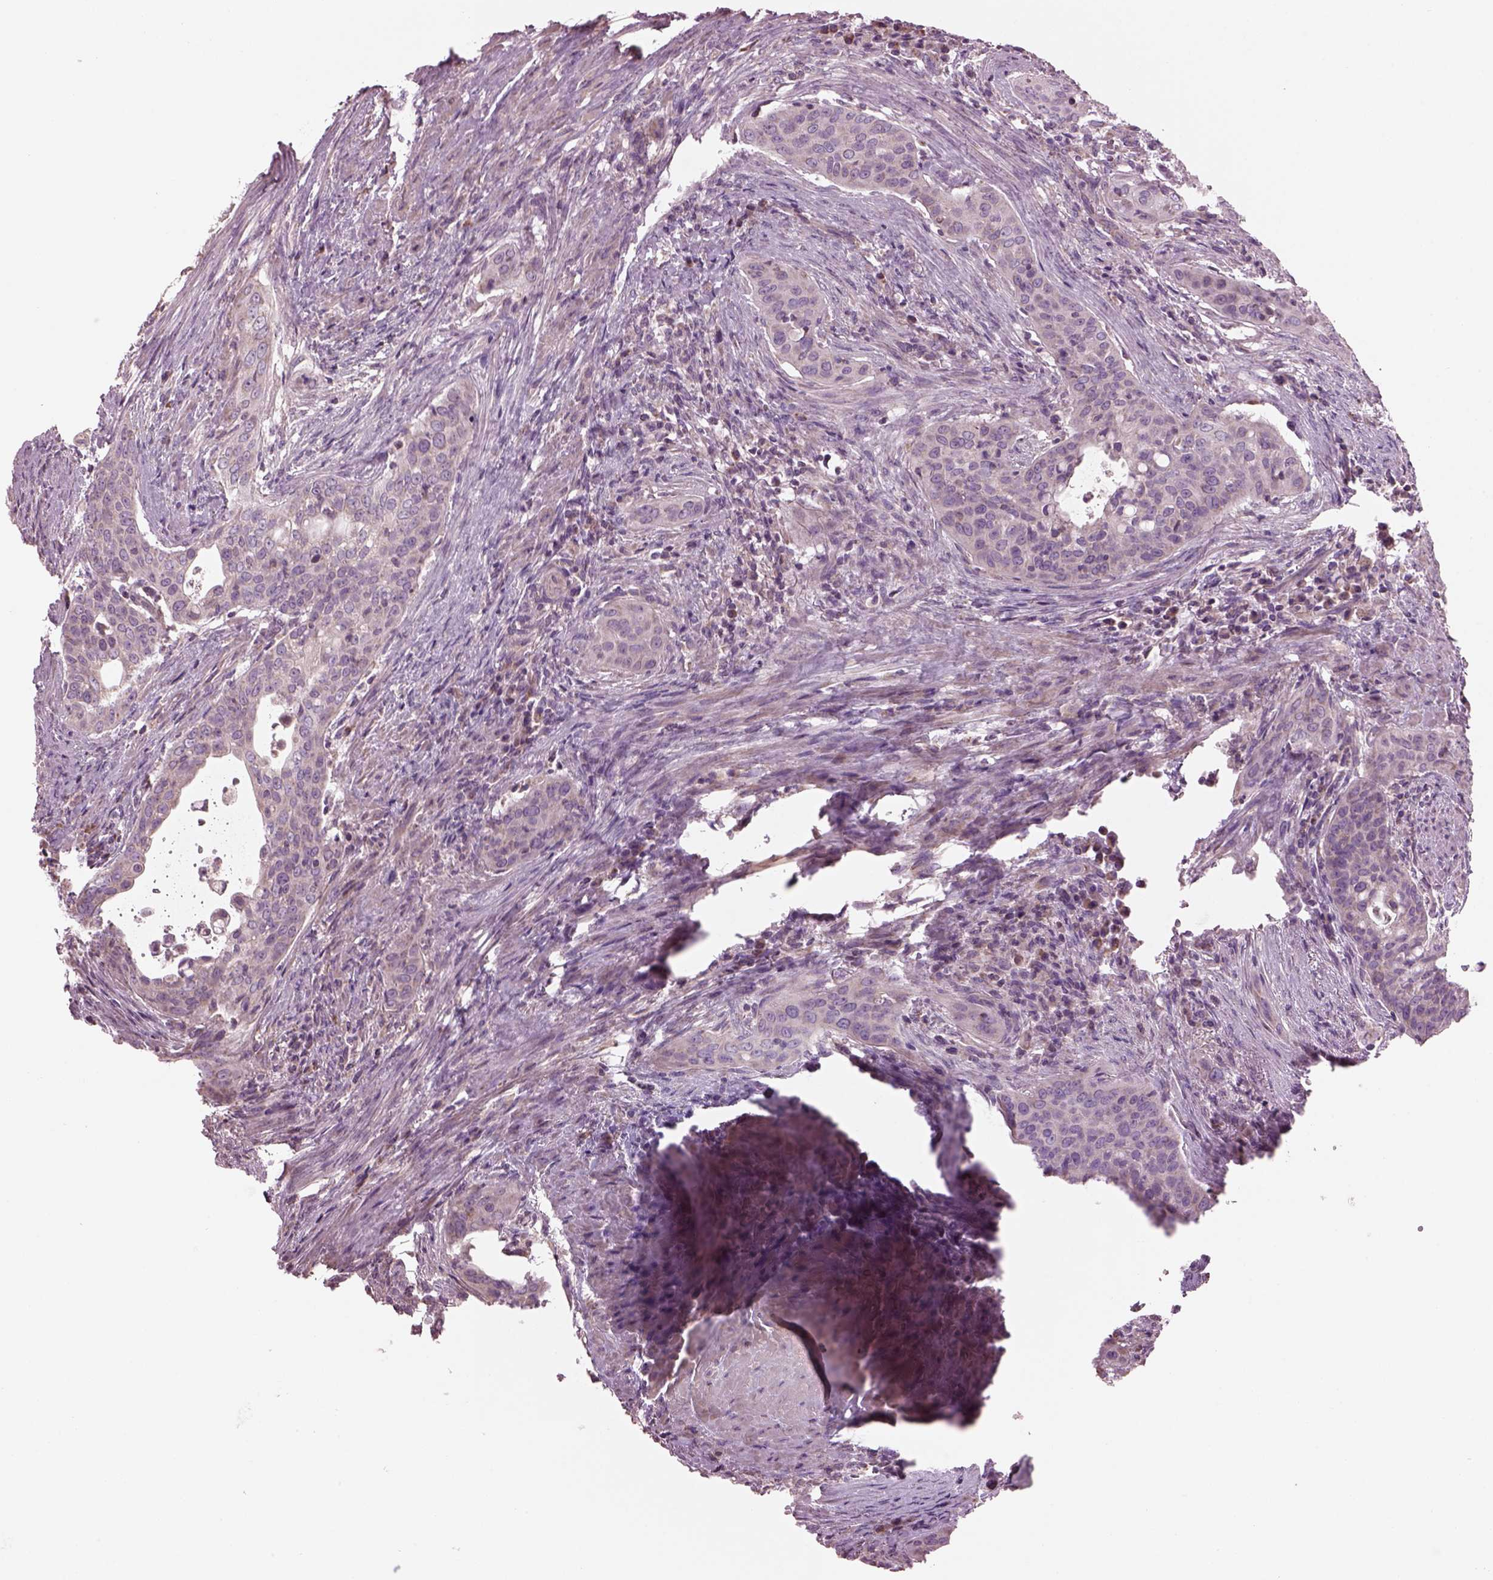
{"staining": {"intensity": "negative", "quantity": "none", "location": "none"}, "tissue": "urothelial cancer", "cell_type": "Tumor cells", "image_type": "cancer", "snomed": [{"axis": "morphology", "description": "Urothelial carcinoma, High grade"}, {"axis": "topography", "description": "Urinary bladder"}], "caption": "Protein analysis of urothelial cancer reveals no significant expression in tumor cells.", "gene": "SPATA7", "patient": {"sex": "male", "age": 82}}